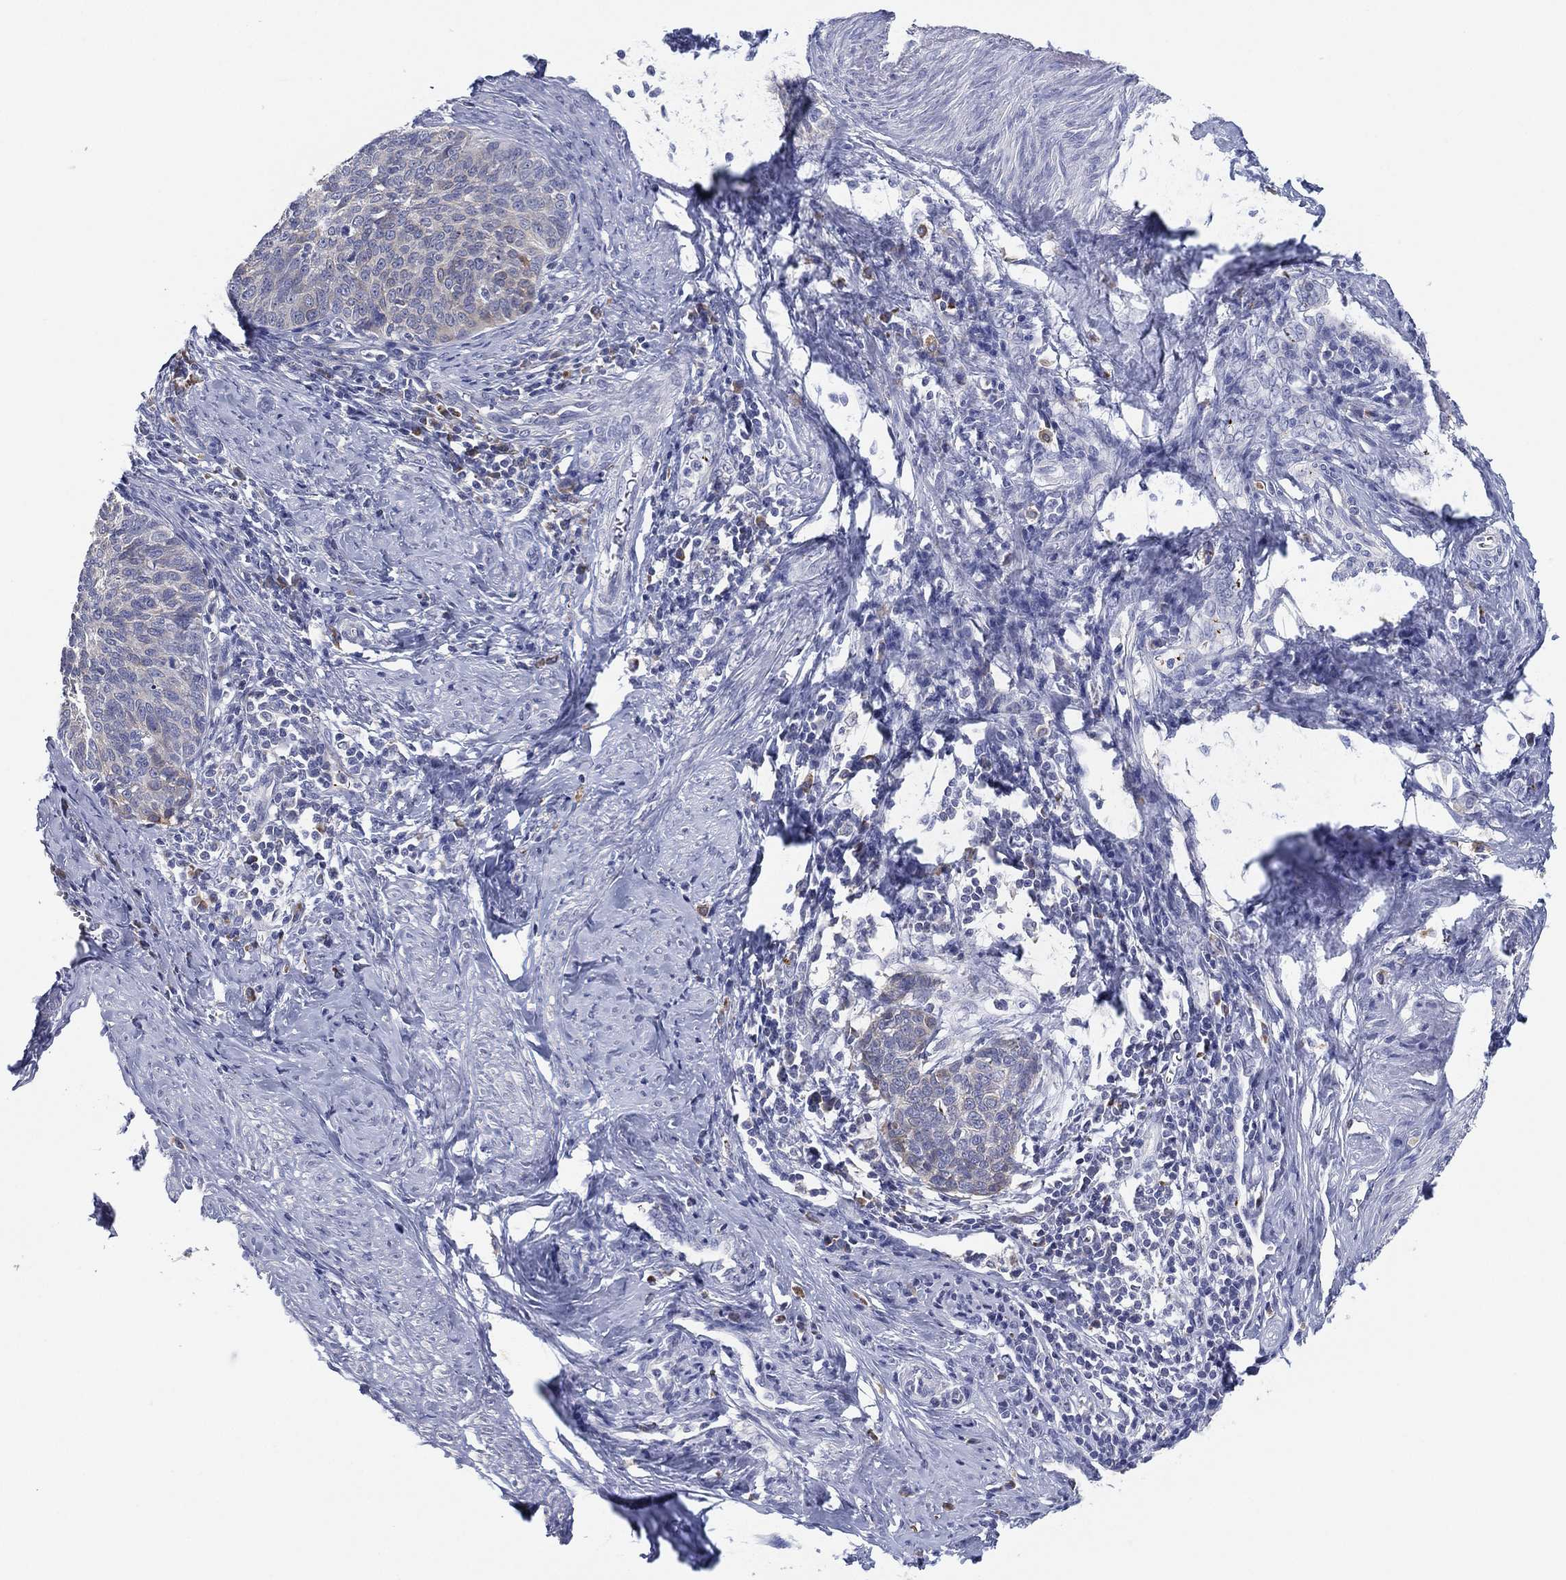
{"staining": {"intensity": "negative", "quantity": "none", "location": "none"}, "tissue": "cervical cancer", "cell_type": "Tumor cells", "image_type": "cancer", "snomed": [{"axis": "morphology", "description": "Normal tissue, NOS"}, {"axis": "morphology", "description": "Squamous cell carcinoma, NOS"}, {"axis": "topography", "description": "Cervix"}], "caption": "This micrograph is of cervical cancer stained with immunohistochemistry to label a protein in brown with the nuclei are counter-stained blue. There is no expression in tumor cells.", "gene": "TMEM40", "patient": {"sex": "female", "age": 39}}